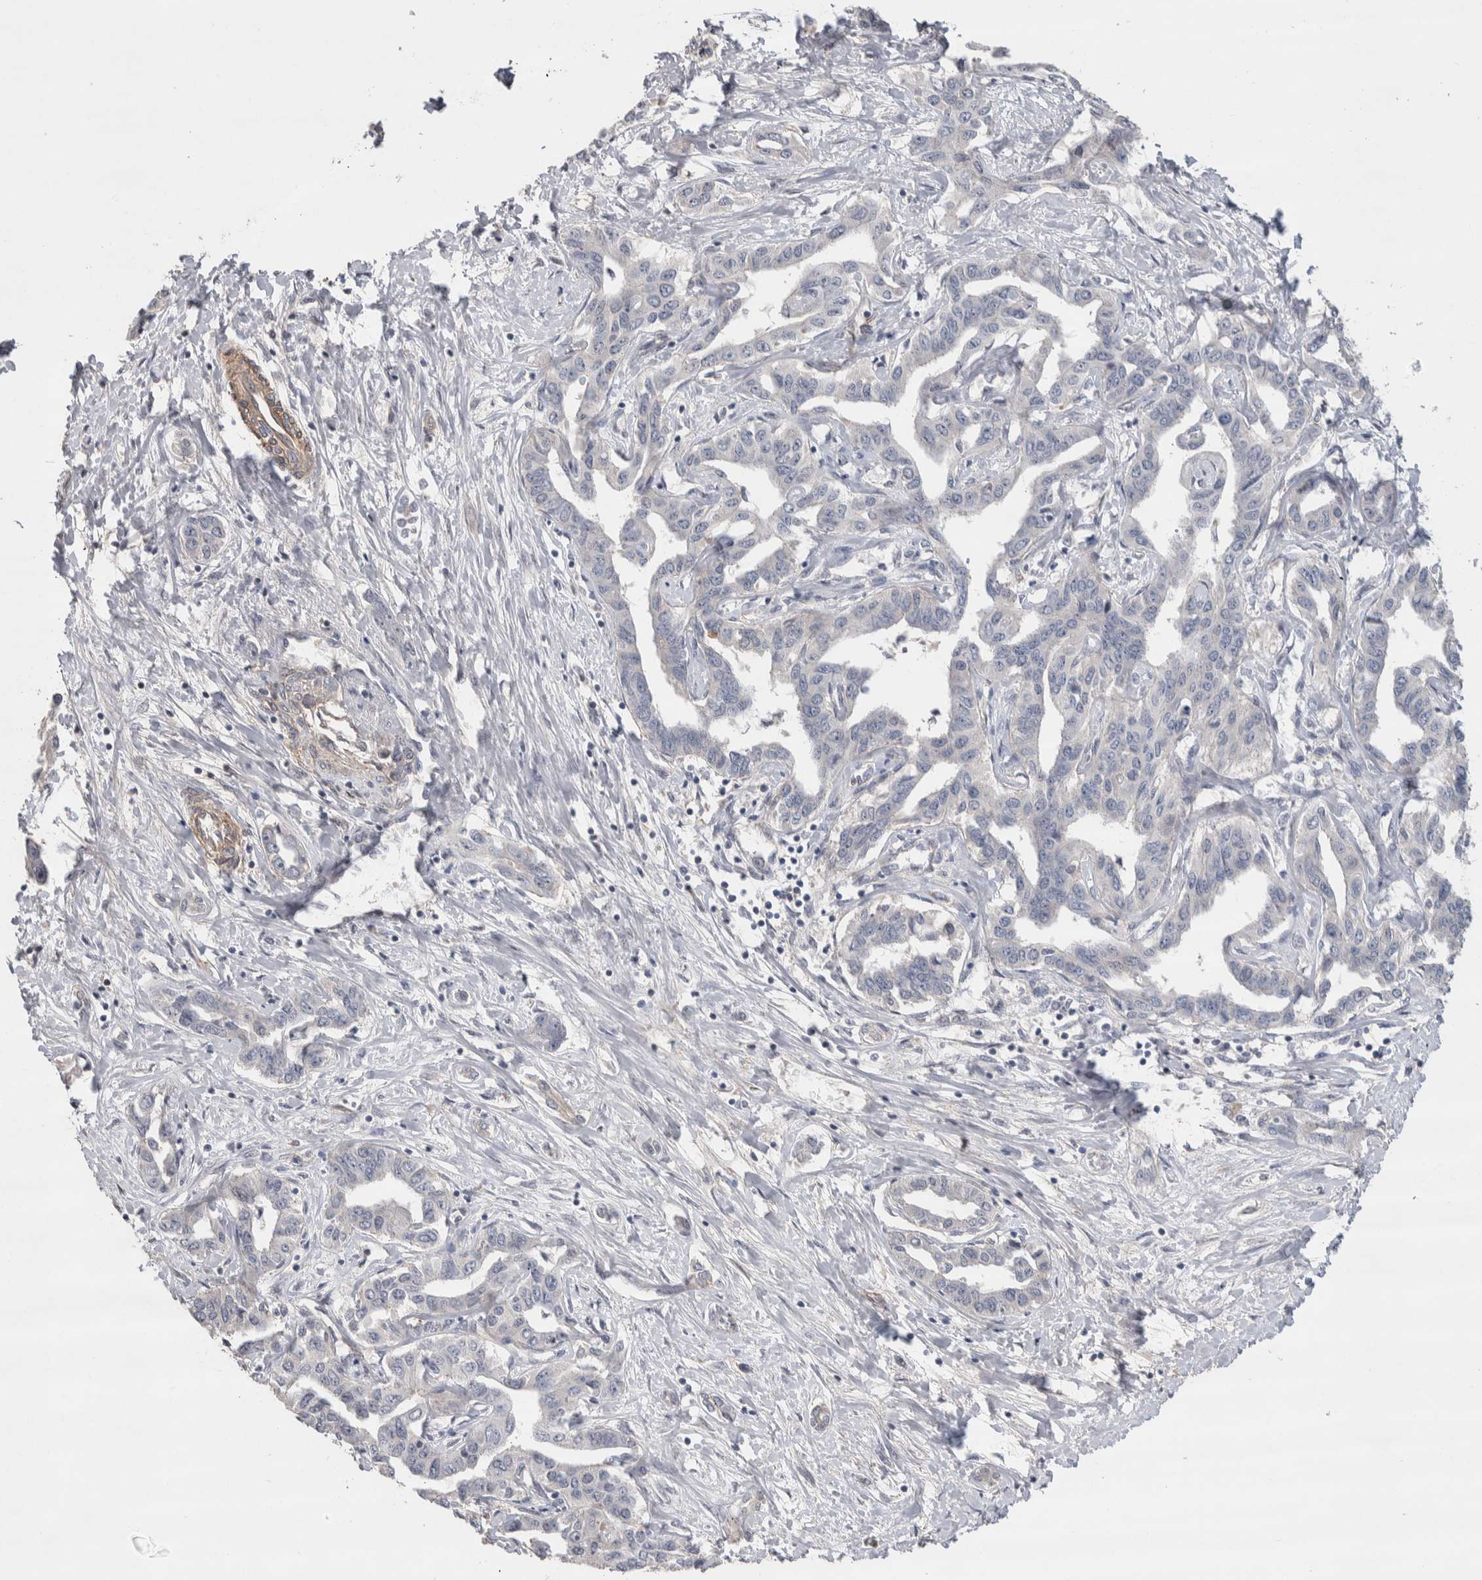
{"staining": {"intensity": "negative", "quantity": "none", "location": "none"}, "tissue": "liver cancer", "cell_type": "Tumor cells", "image_type": "cancer", "snomed": [{"axis": "morphology", "description": "Cholangiocarcinoma"}, {"axis": "topography", "description": "Liver"}], "caption": "Micrograph shows no significant protein expression in tumor cells of liver cancer (cholangiocarcinoma).", "gene": "GCNA", "patient": {"sex": "male", "age": 59}}